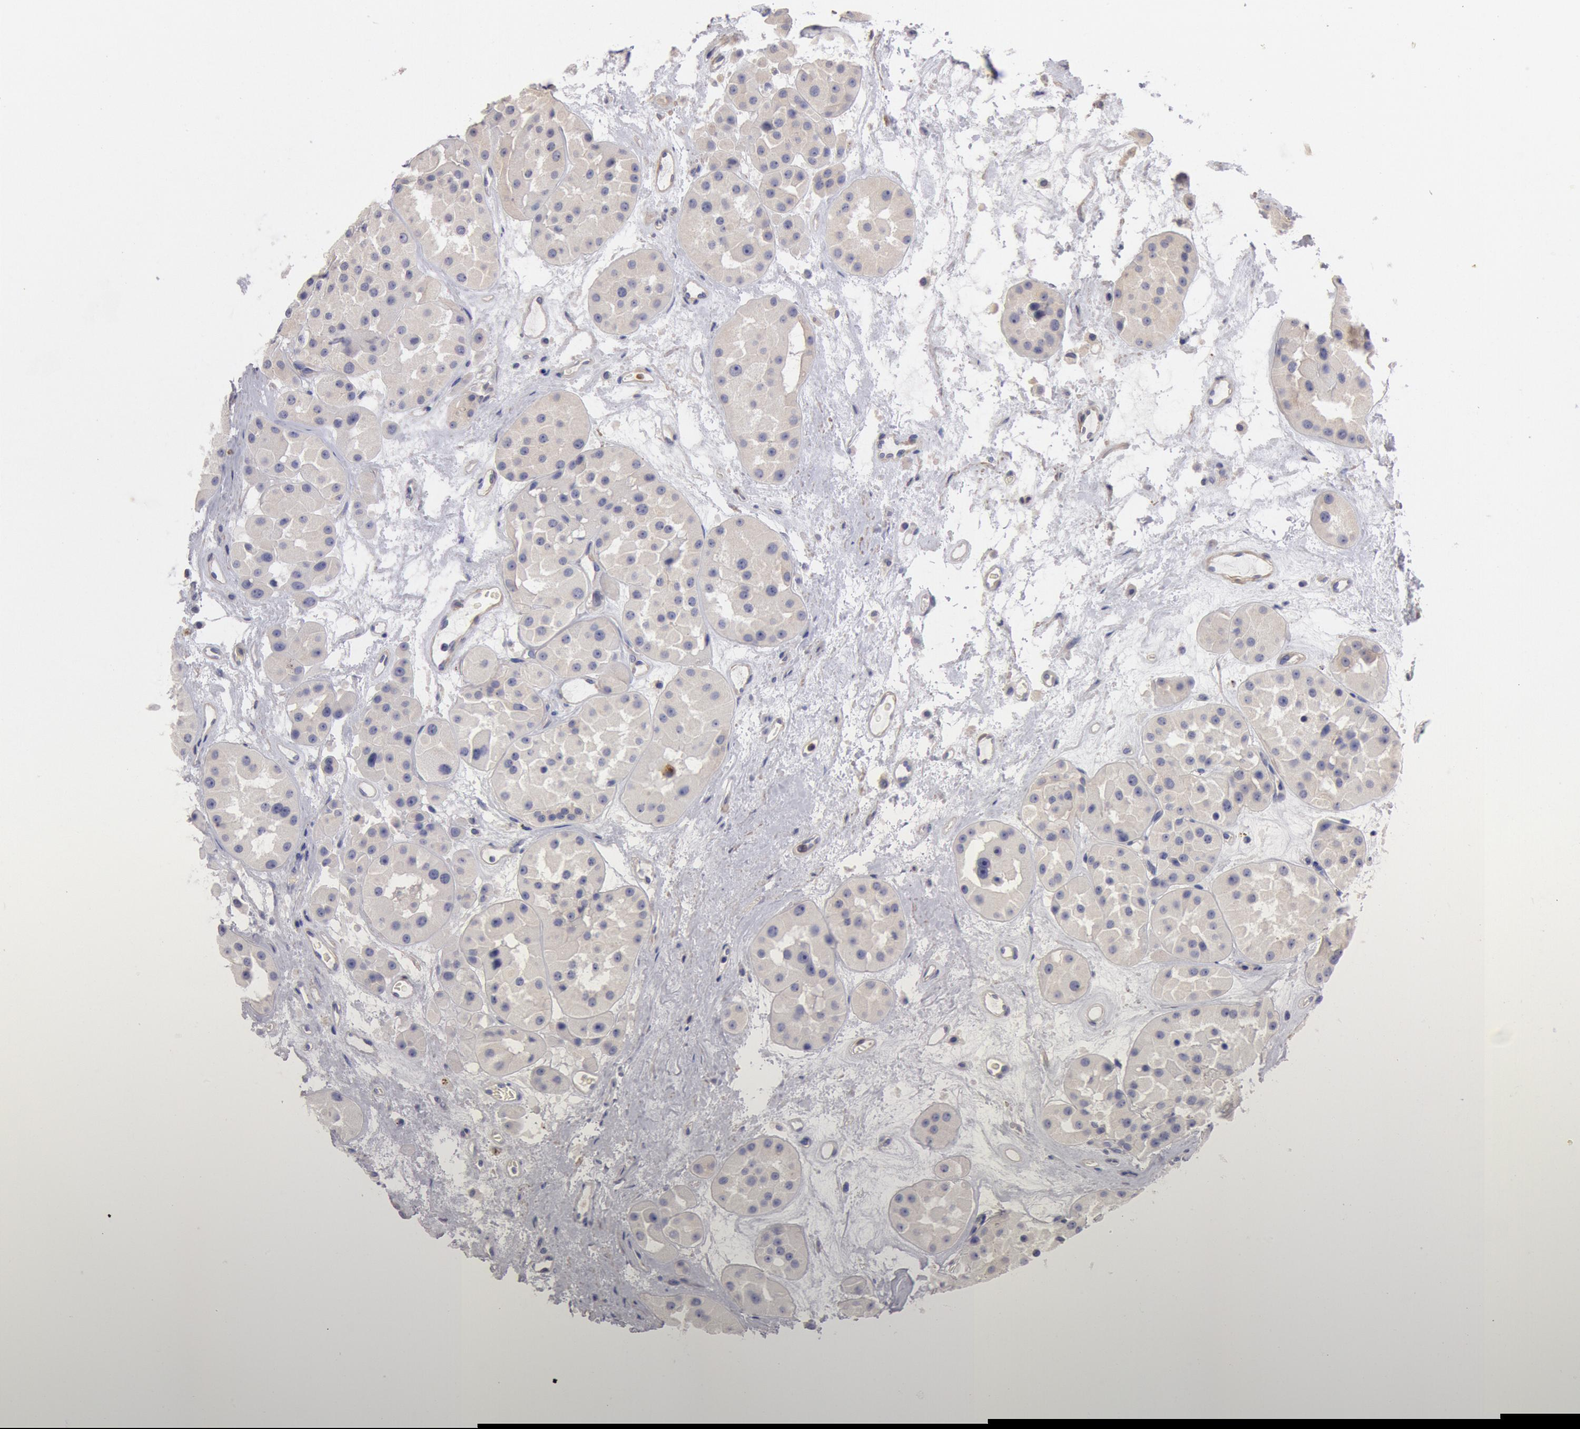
{"staining": {"intensity": "weak", "quantity": "25%-75%", "location": "cytoplasmic/membranous"}, "tissue": "renal cancer", "cell_type": "Tumor cells", "image_type": "cancer", "snomed": [{"axis": "morphology", "description": "Adenocarcinoma, uncertain malignant potential"}, {"axis": "topography", "description": "Kidney"}], "caption": "A brown stain labels weak cytoplasmic/membranous staining of a protein in renal cancer tumor cells. The protein of interest is shown in brown color, while the nuclei are stained blue.", "gene": "TMED8", "patient": {"sex": "male", "age": 63}}